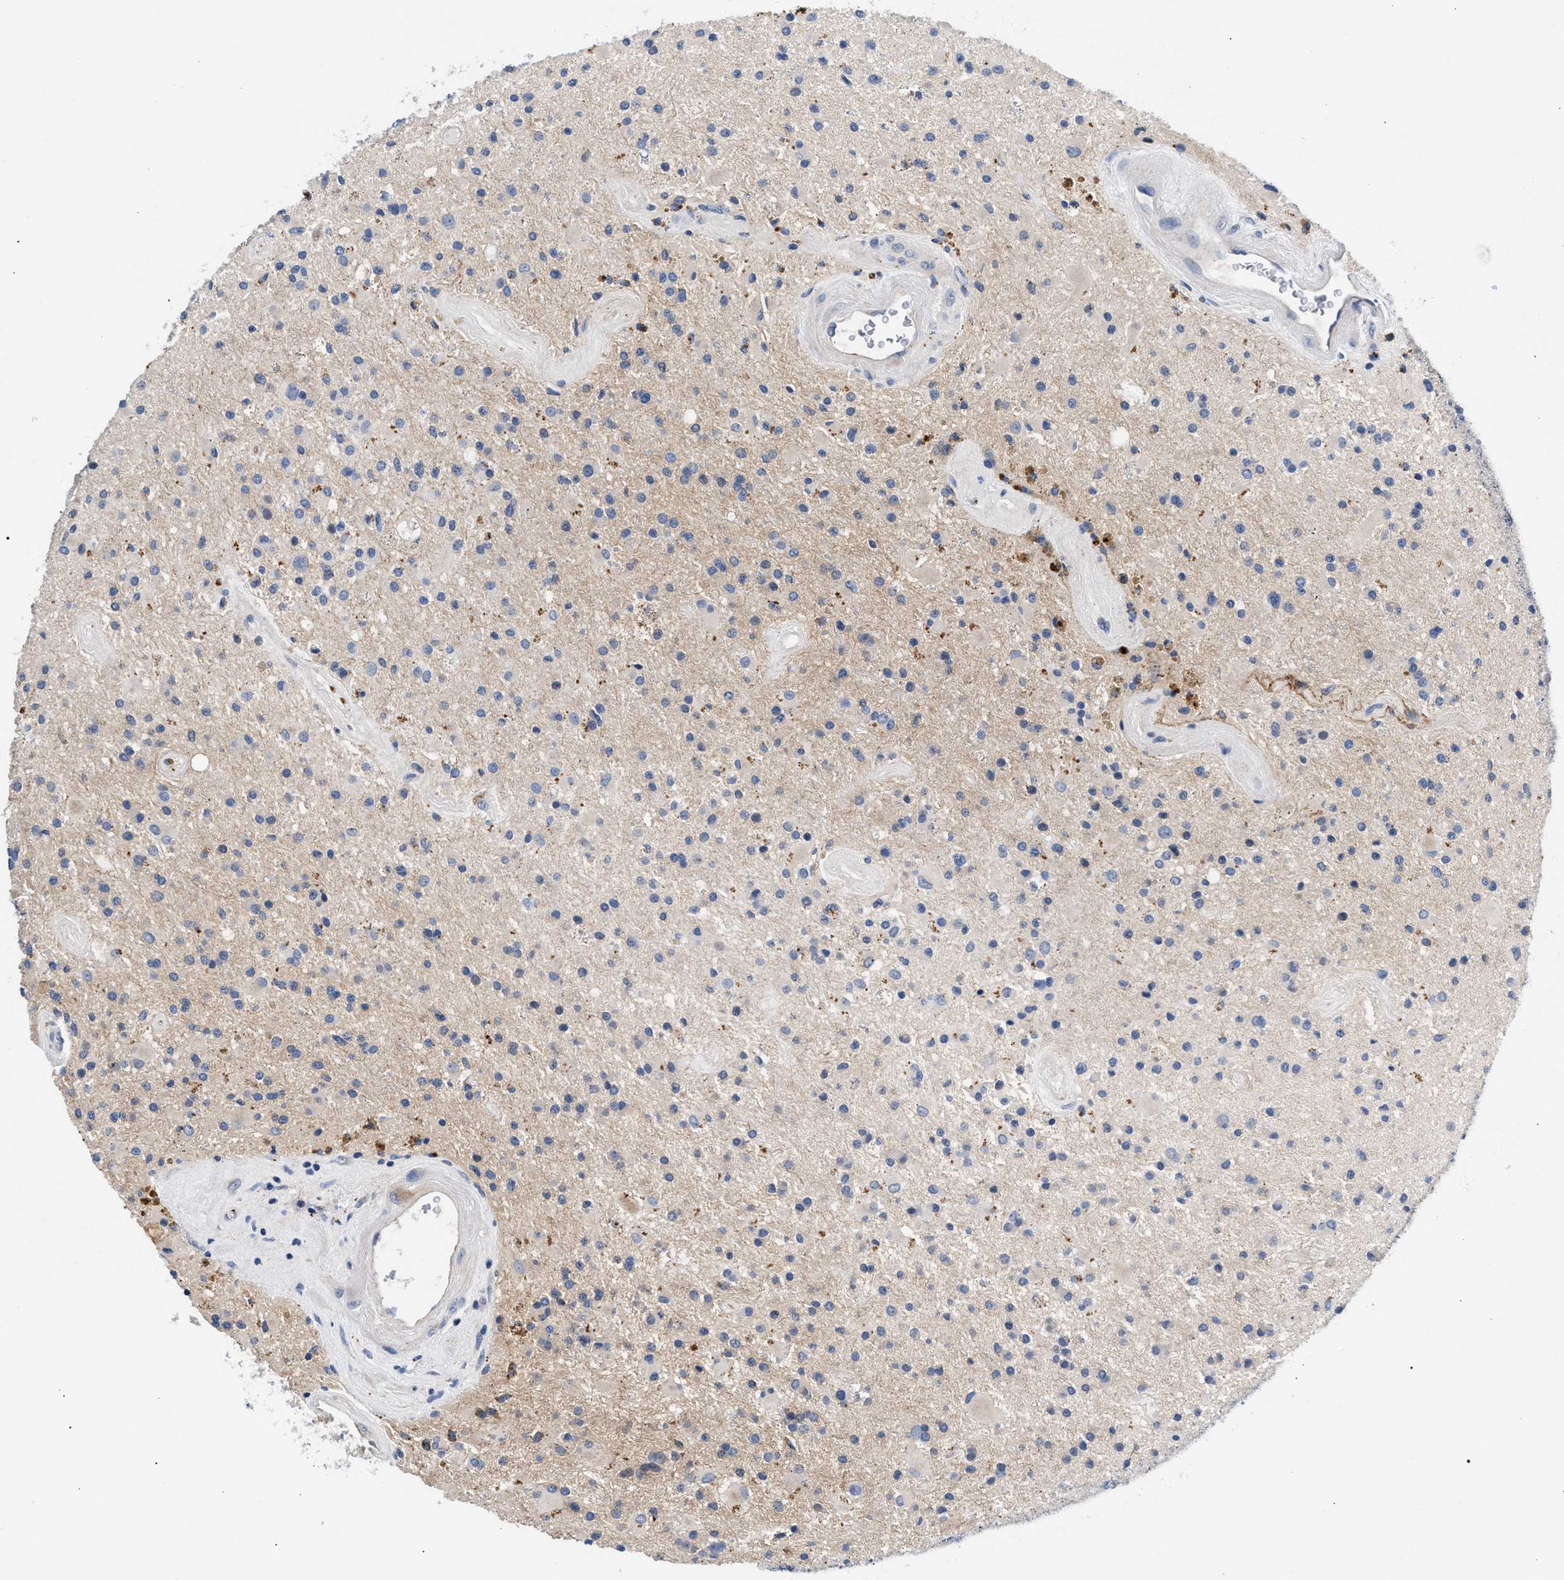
{"staining": {"intensity": "weak", "quantity": "25%-75%", "location": "cytoplasmic/membranous"}, "tissue": "glioma", "cell_type": "Tumor cells", "image_type": "cancer", "snomed": [{"axis": "morphology", "description": "Glioma, malignant, Low grade"}, {"axis": "topography", "description": "Brain"}], "caption": "Low-grade glioma (malignant) stained with immunohistochemistry displays weak cytoplasmic/membranous positivity in approximately 25%-75% of tumor cells.", "gene": "P2RY4", "patient": {"sex": "male", "age": 58}}